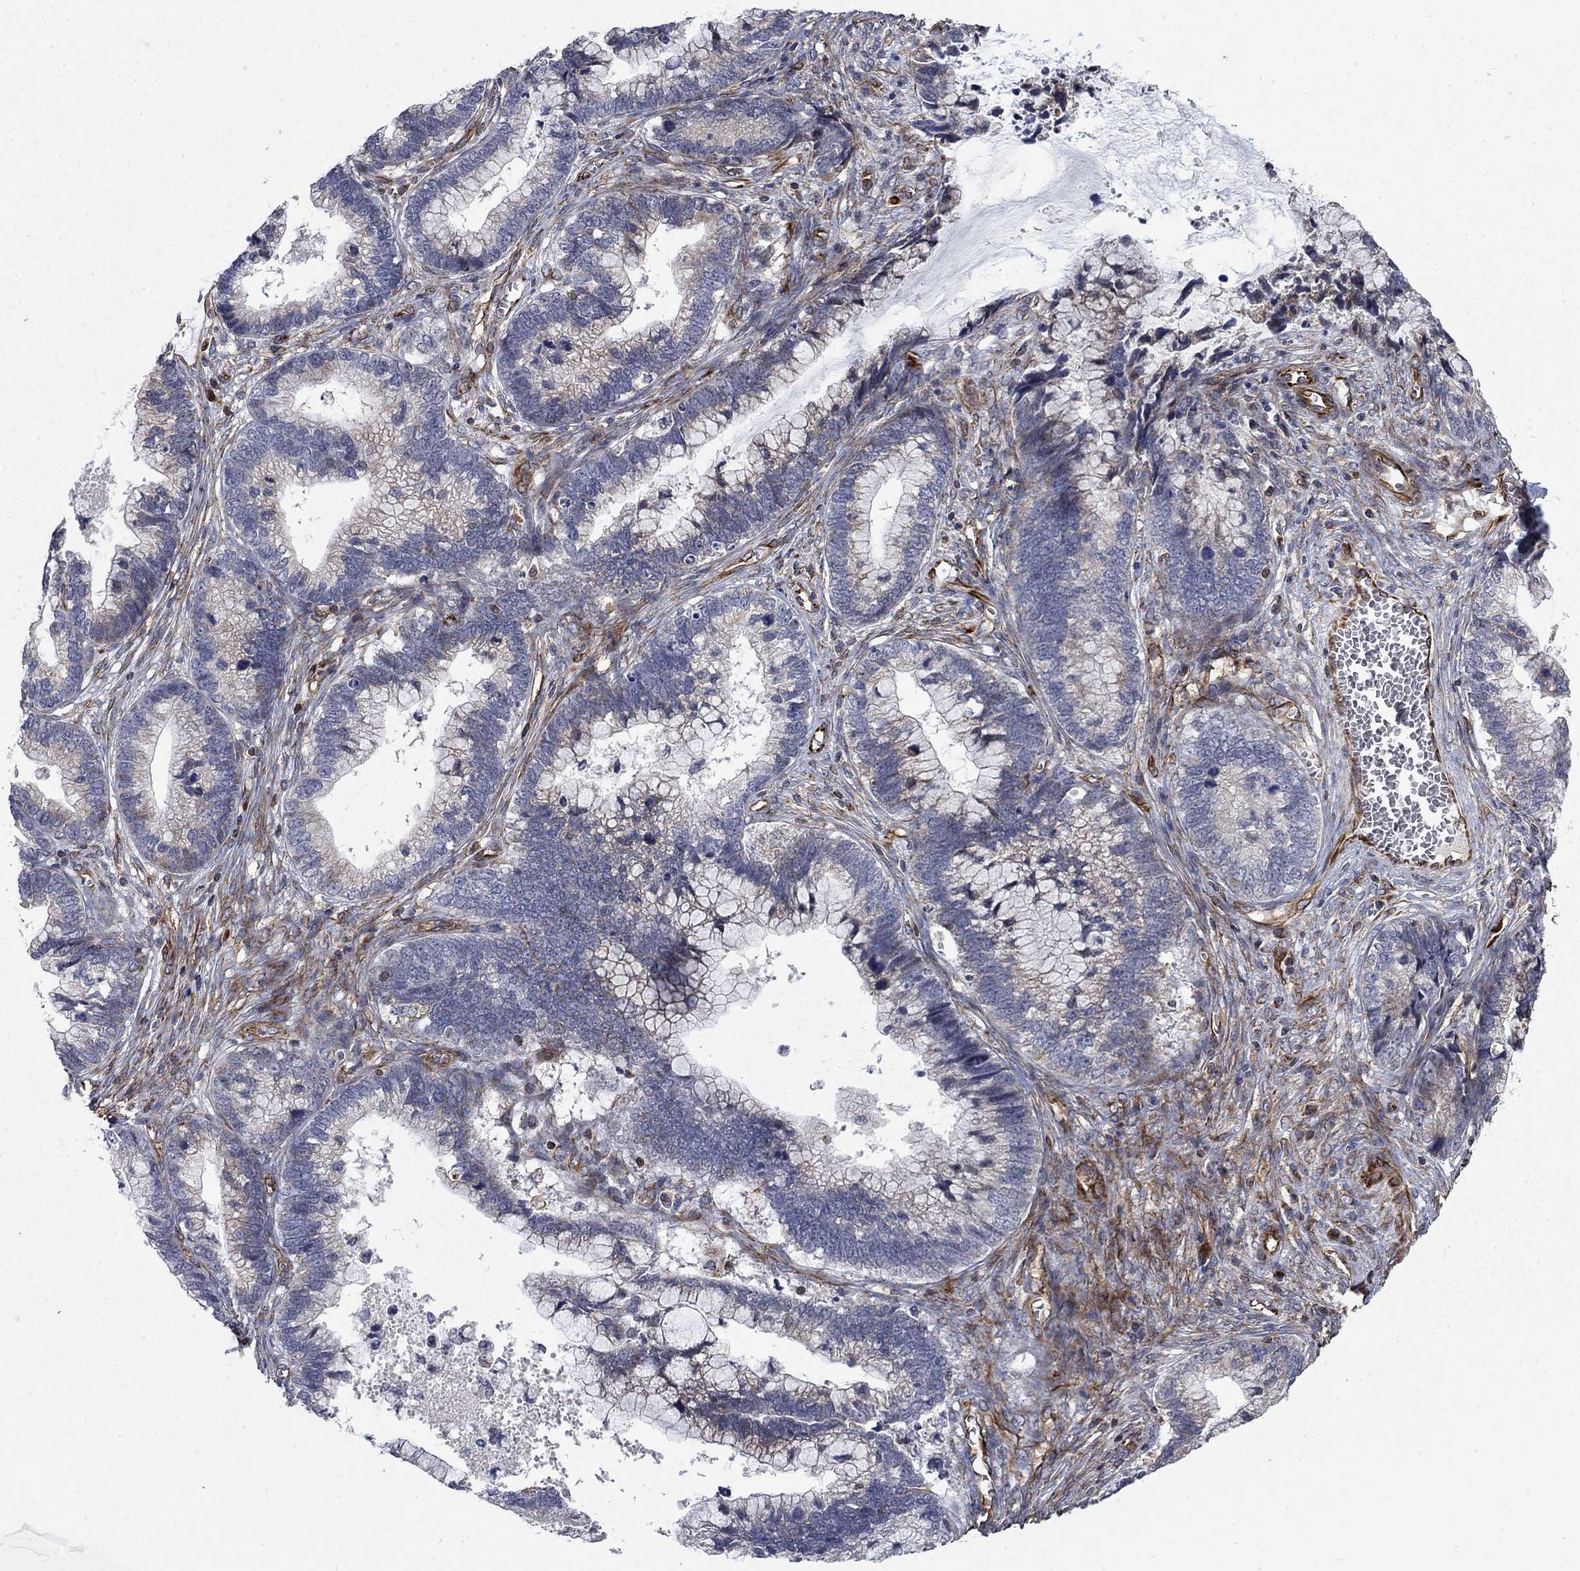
{"staining": {"intensity": "negative", "quantity": "none", "location": "none"}, "tissue": "cervical cancer", "cell_type": "Tumor cells", "image_type": "cancer", "snomed": [{"axis": "morphology", "description": "Adenocarcinoma, NOS"}, {"axis": "topography", "description": "Cervix"}], "caption": "Immunohistochemistry (IHC) of cervical adenocarcinoma exhibits no staining in tumor cells.", "gene": "NDUFC1", "patient": {"sex": "female", "age": 44}}